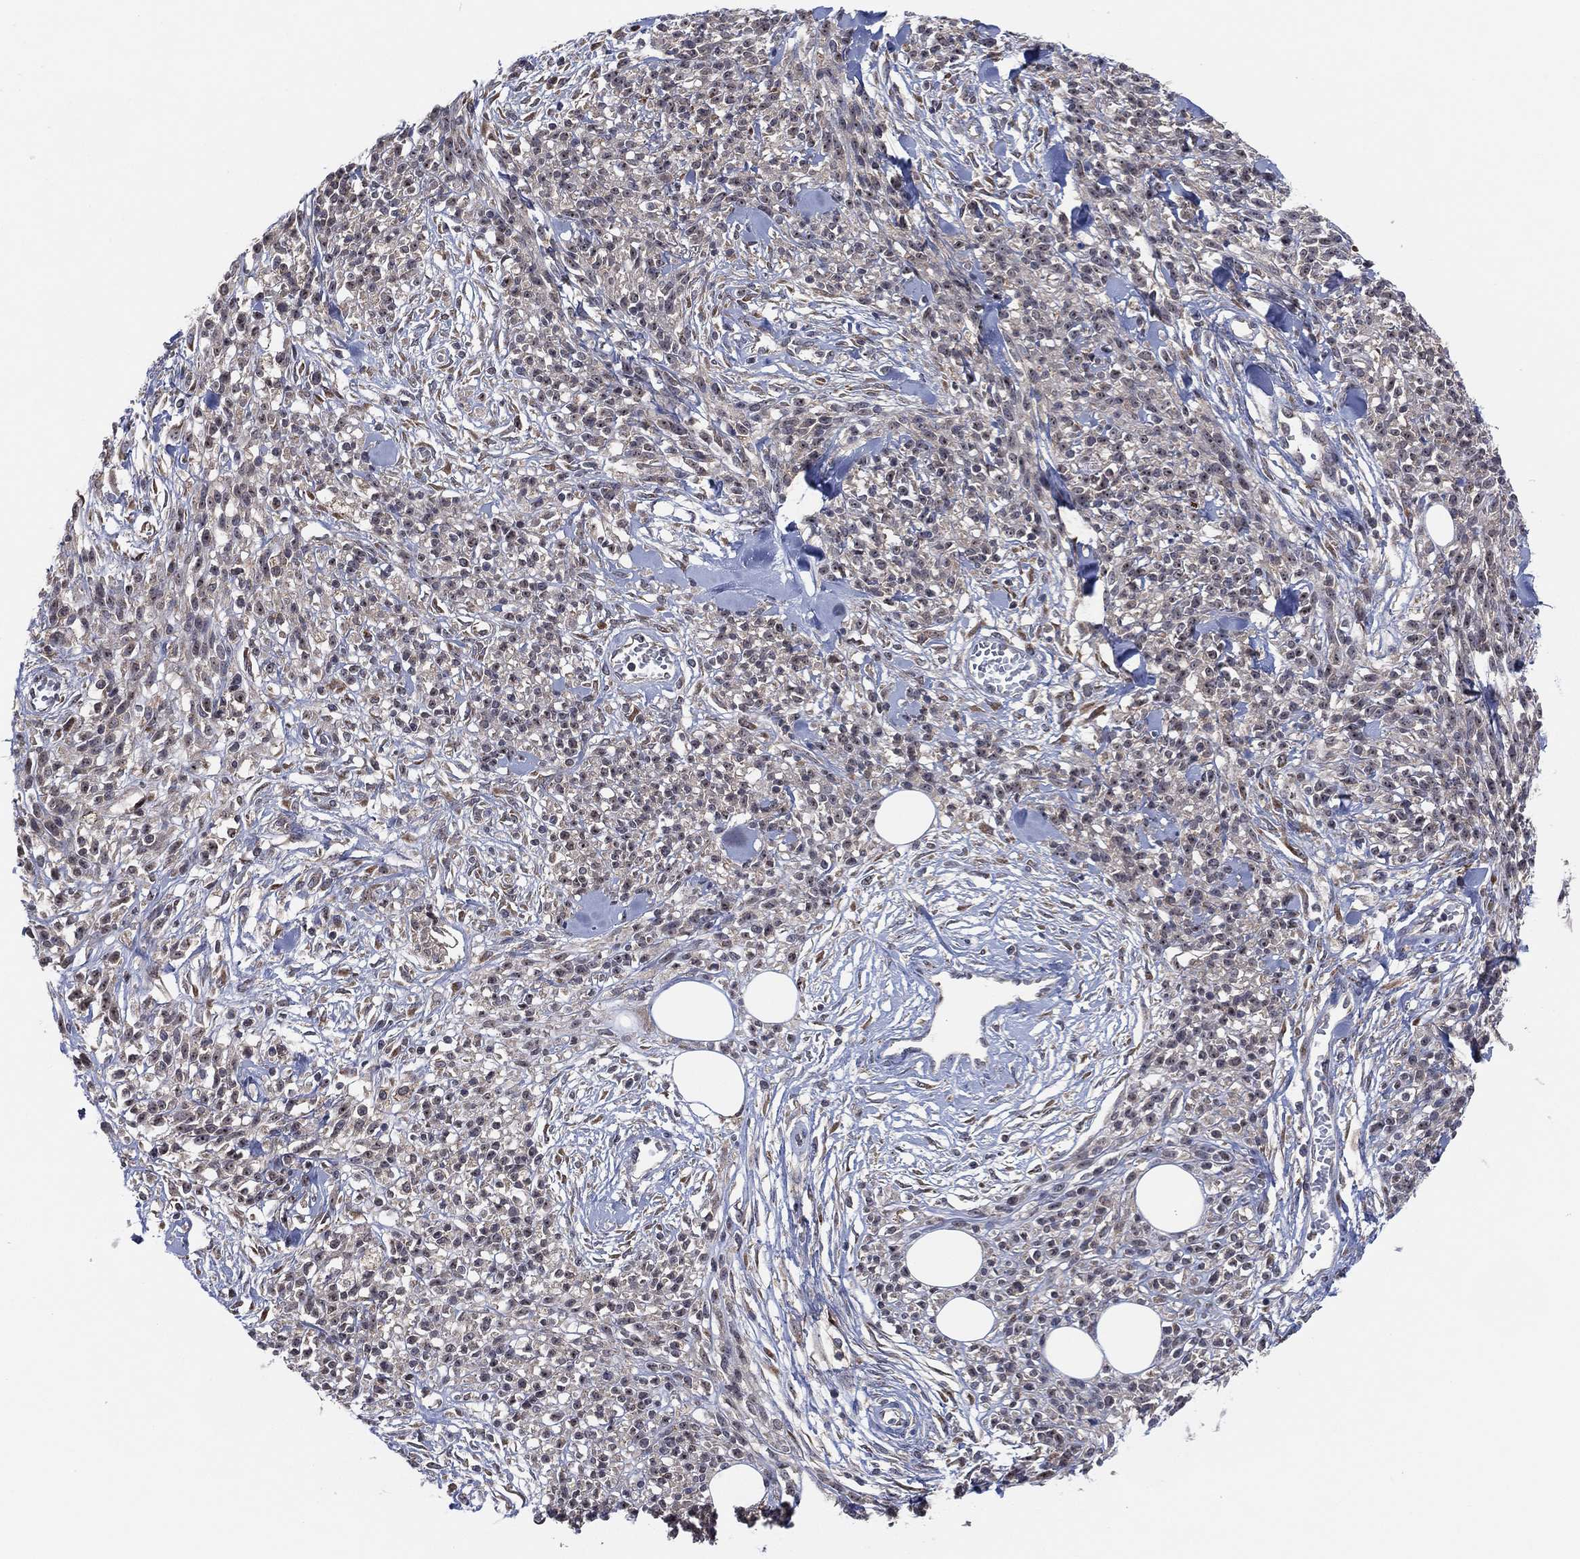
{"staining": {"intensity": "negative", "quantity": "none", "location": "none"}, "tissue": "melanoma", "cell_type": "Tumor cells", "image_type": "cancer", "snomed": [{"axis": "morphology", "description": "Malignant melanoma, NOS"}, {"axis": "topography", "description": "Skin"}, {"axis": "topography", "description": "Skin of trunk"}], "caption": "Melanoma was stained to show a protein in brown. There is no significant staining in tumor cells.", "gene": "FAM104A", "patient": {"sex": "male", "age": 74}}